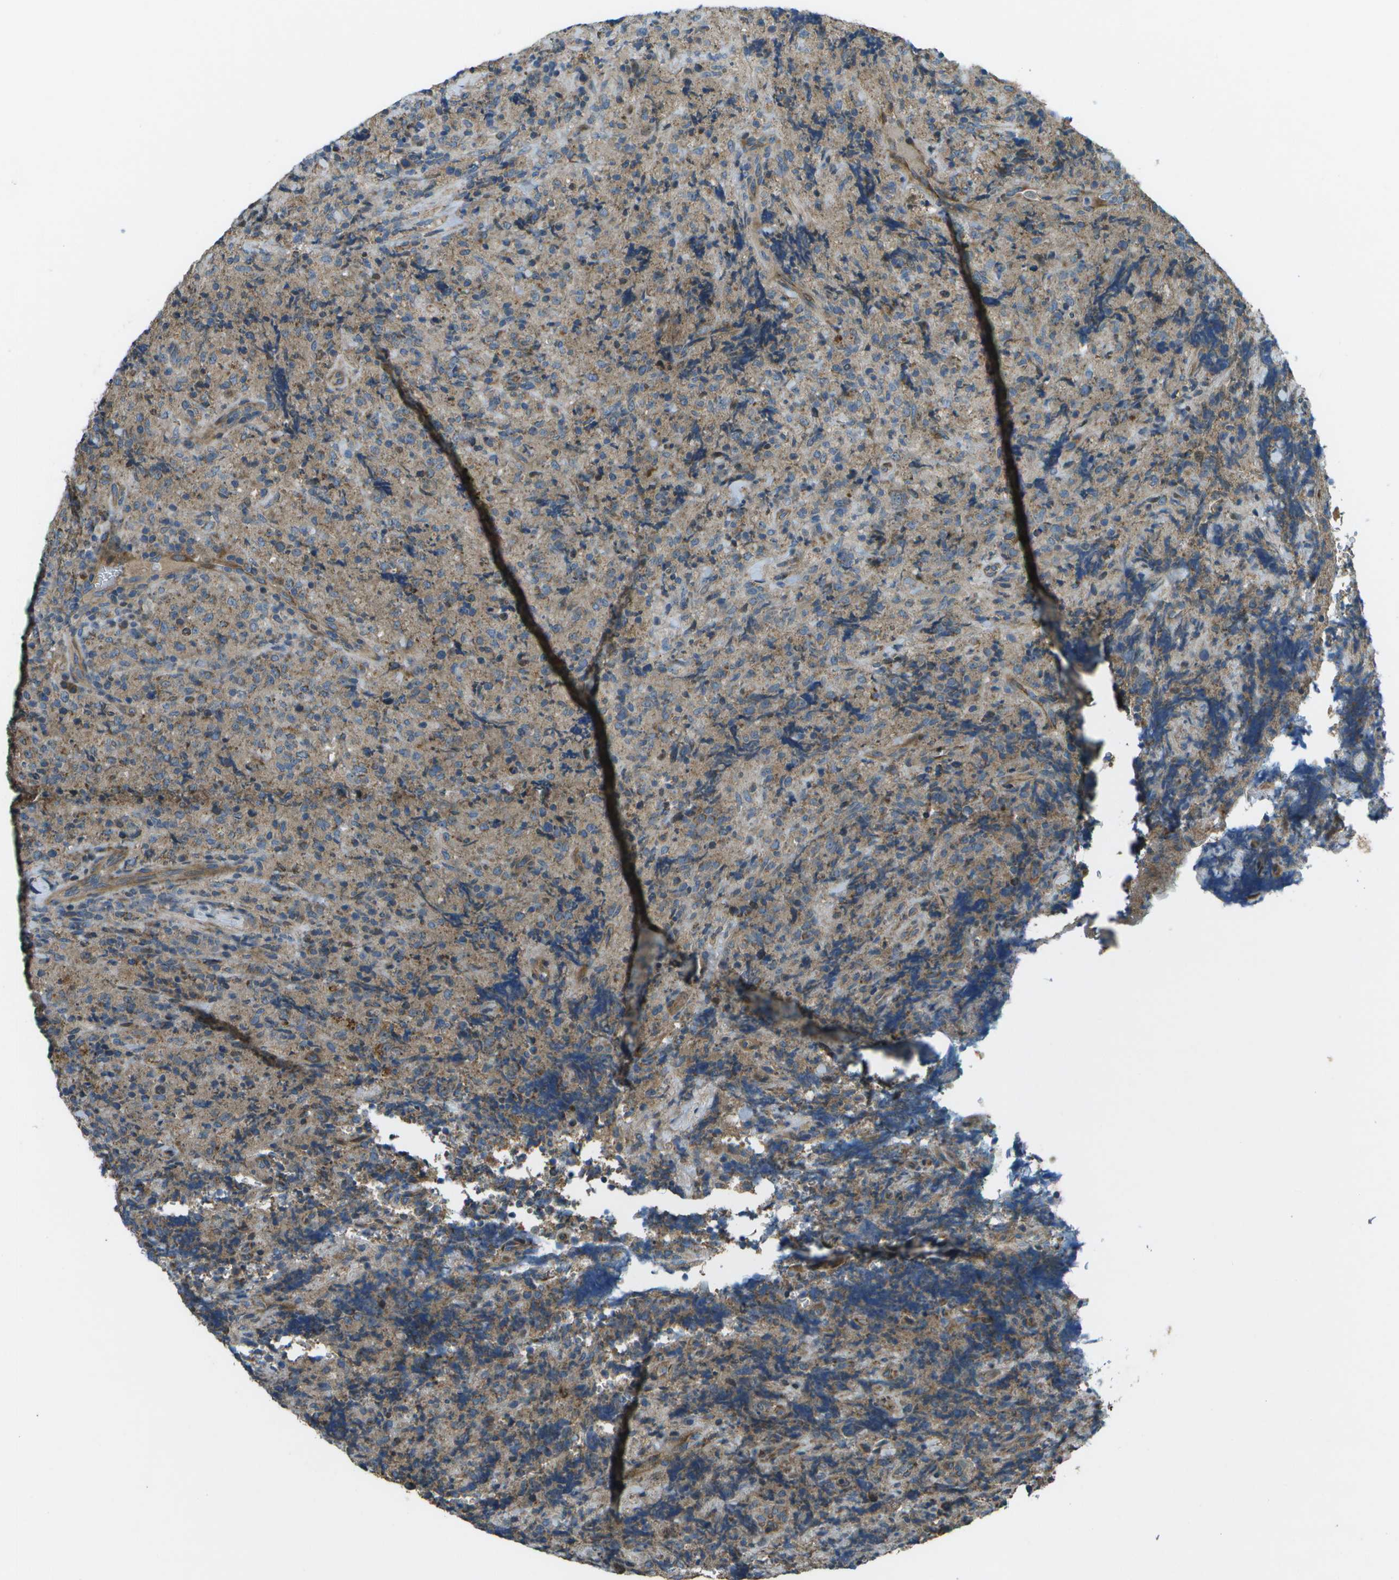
{"staining": {"intensity": "weak", "quantity": "25%-75%", "location": "cytoplasmic/membranous"}, "tissue": "lymphoma", "cell_type": "Tumor cells", "image_type": "cancer", "snomed": [{"axis": "morphology", "description": "Malignant lymphoma, non-Hodgkin's type, High grade"}, {"axis": "topography", "description": "Tonsil"}], "caption": "Immunohistochemistry image of human lymphoma stained for a protein (brown), which shows low levels of weak cytoplasmic/membranous expression in approximately 25%-75% of tumor cells.", "gene": "PXYLP1", "patient": {"sex": "female", "age": 36}}